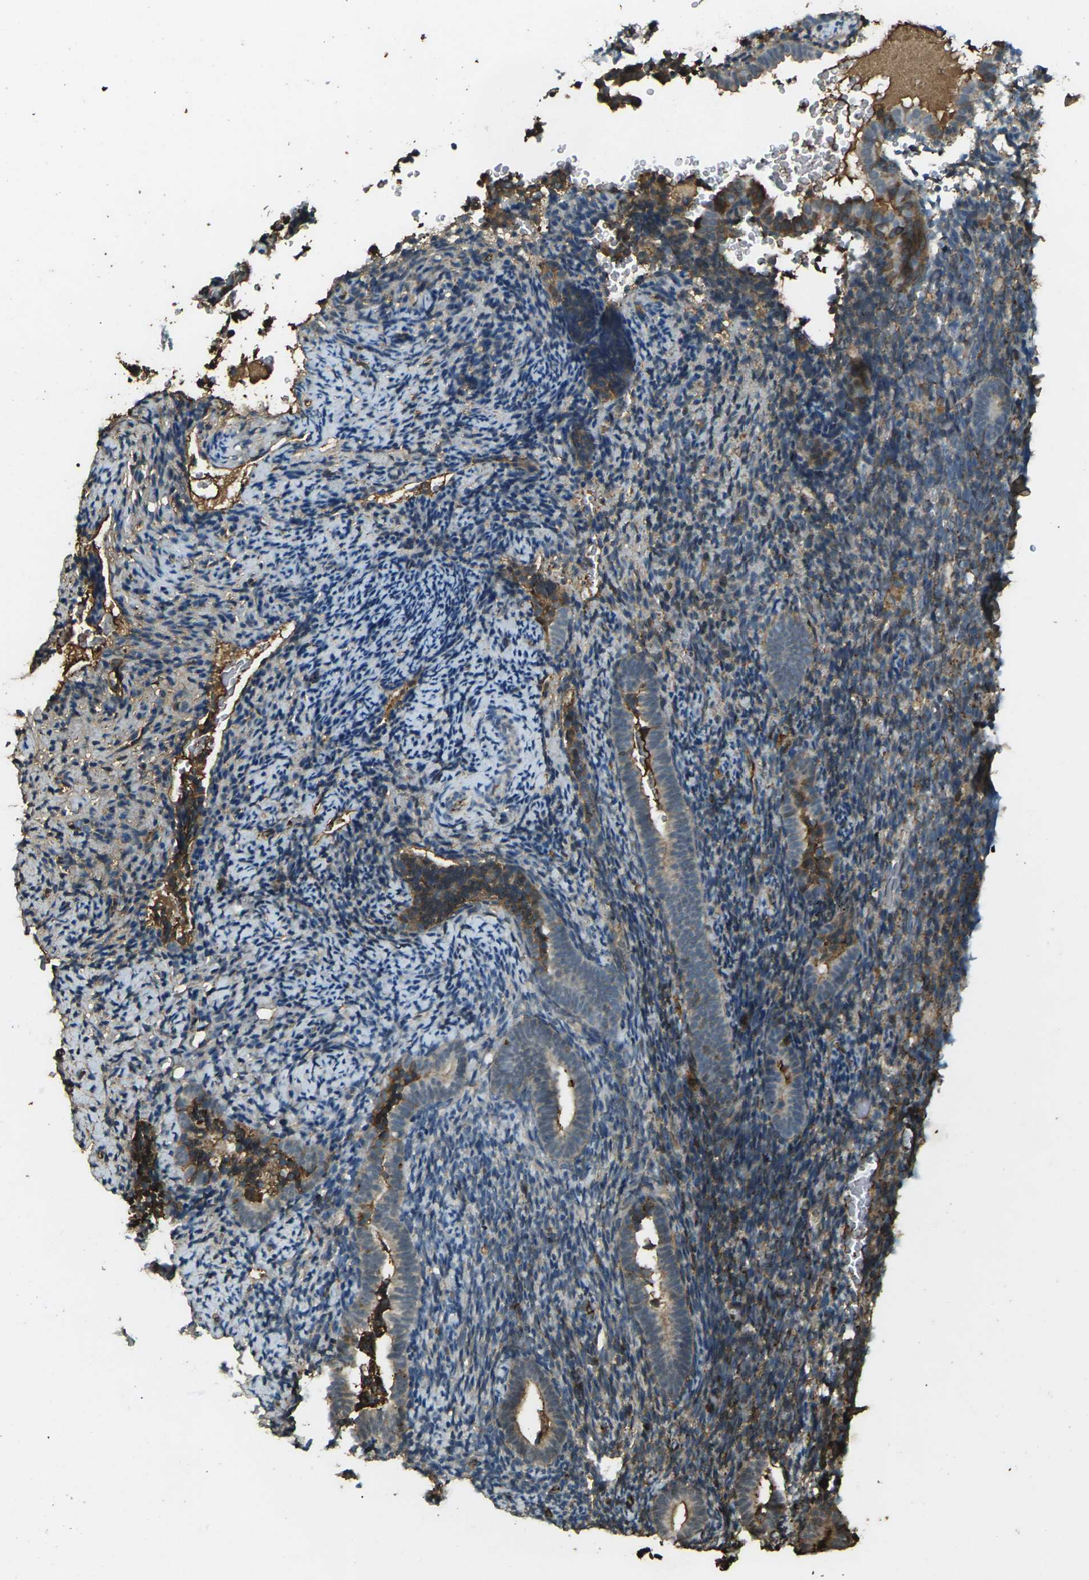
{"staining": {"intensity": "weak", "quantity": "25%-75%", "location": "cytoplasmic/membranous"}, "tissue": "endometrium", "cell_type": "Cells in endometrial stroma", "image_type": "normal", "snomed": [{"axis": "morphology", "description": "Normal tissue, NOS"}, {"axis": "topography", "description": "Endometrium"}], "caption": "Immunohistochemistry (IHC) micrograph of benign endometrium: human endometrium stained using immunohistochemistry reveals low levels of weak protein expression localized specifically in the cytoplasmic/membranous of cells in endometrial stroma, appearing as a cytoplasmic/membranous brown color.", "gene": "CYP1B1", "patient": {"sex": "female", "age": 51}}